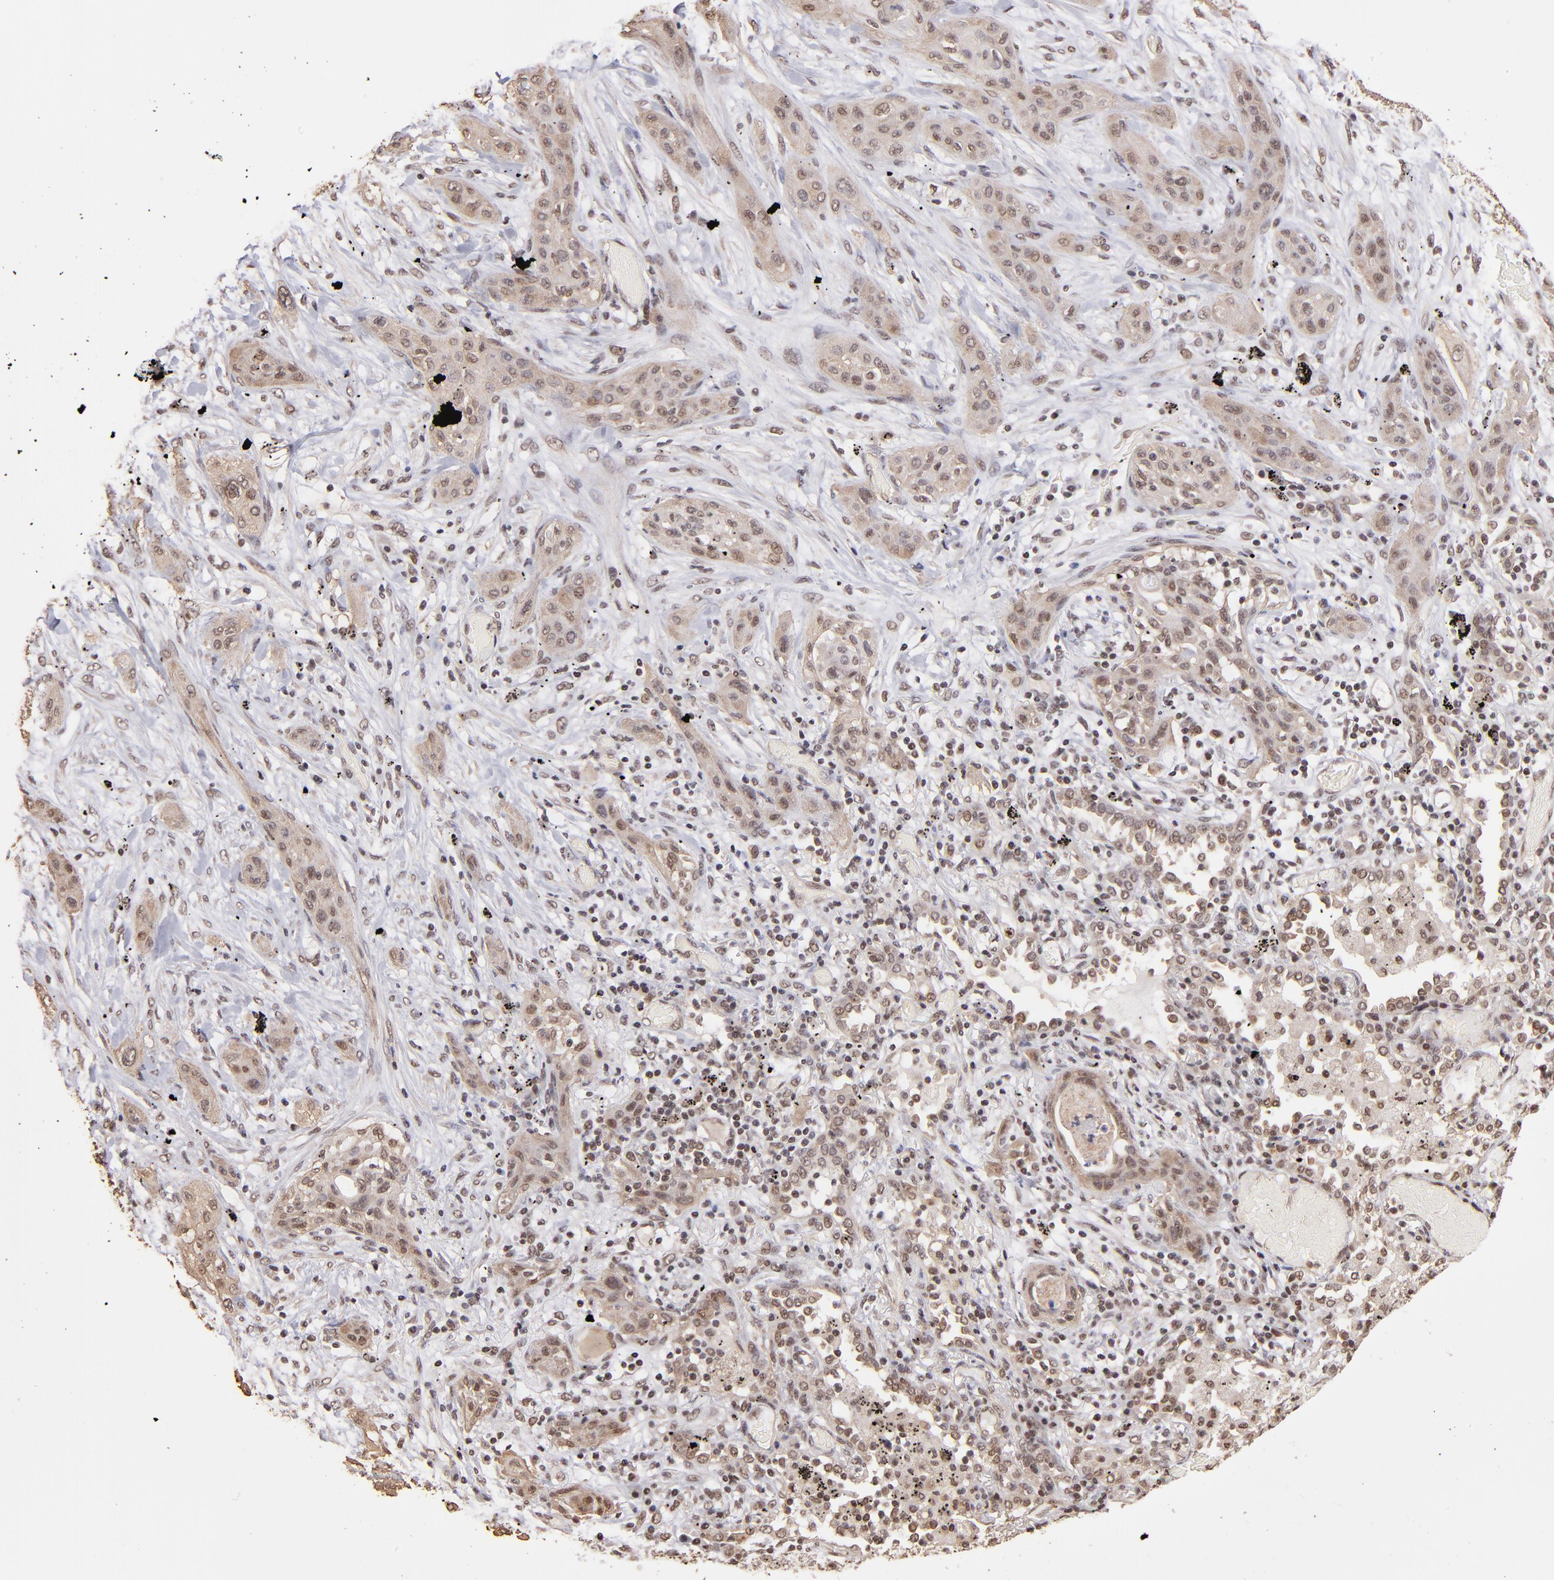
{"staining": {"intensity": "weak", "quantity": "25%-75%", "location": "nuclear"}, "tissue": "lung cancer", "cell_type": "Tumor cells", "image_type": "cancer", "snomed": [{"axis": "morphology", "description": "Squamous cell carcinoma, NOS"}, {"axis": "topography", "description": "Lung"}], "caption": "Lung squamous cell carcinoma stained with a protein marker displays weak staining in tumor cells.", "gene": "TERF2", "patient": {"sex": "female", "age": 47}}